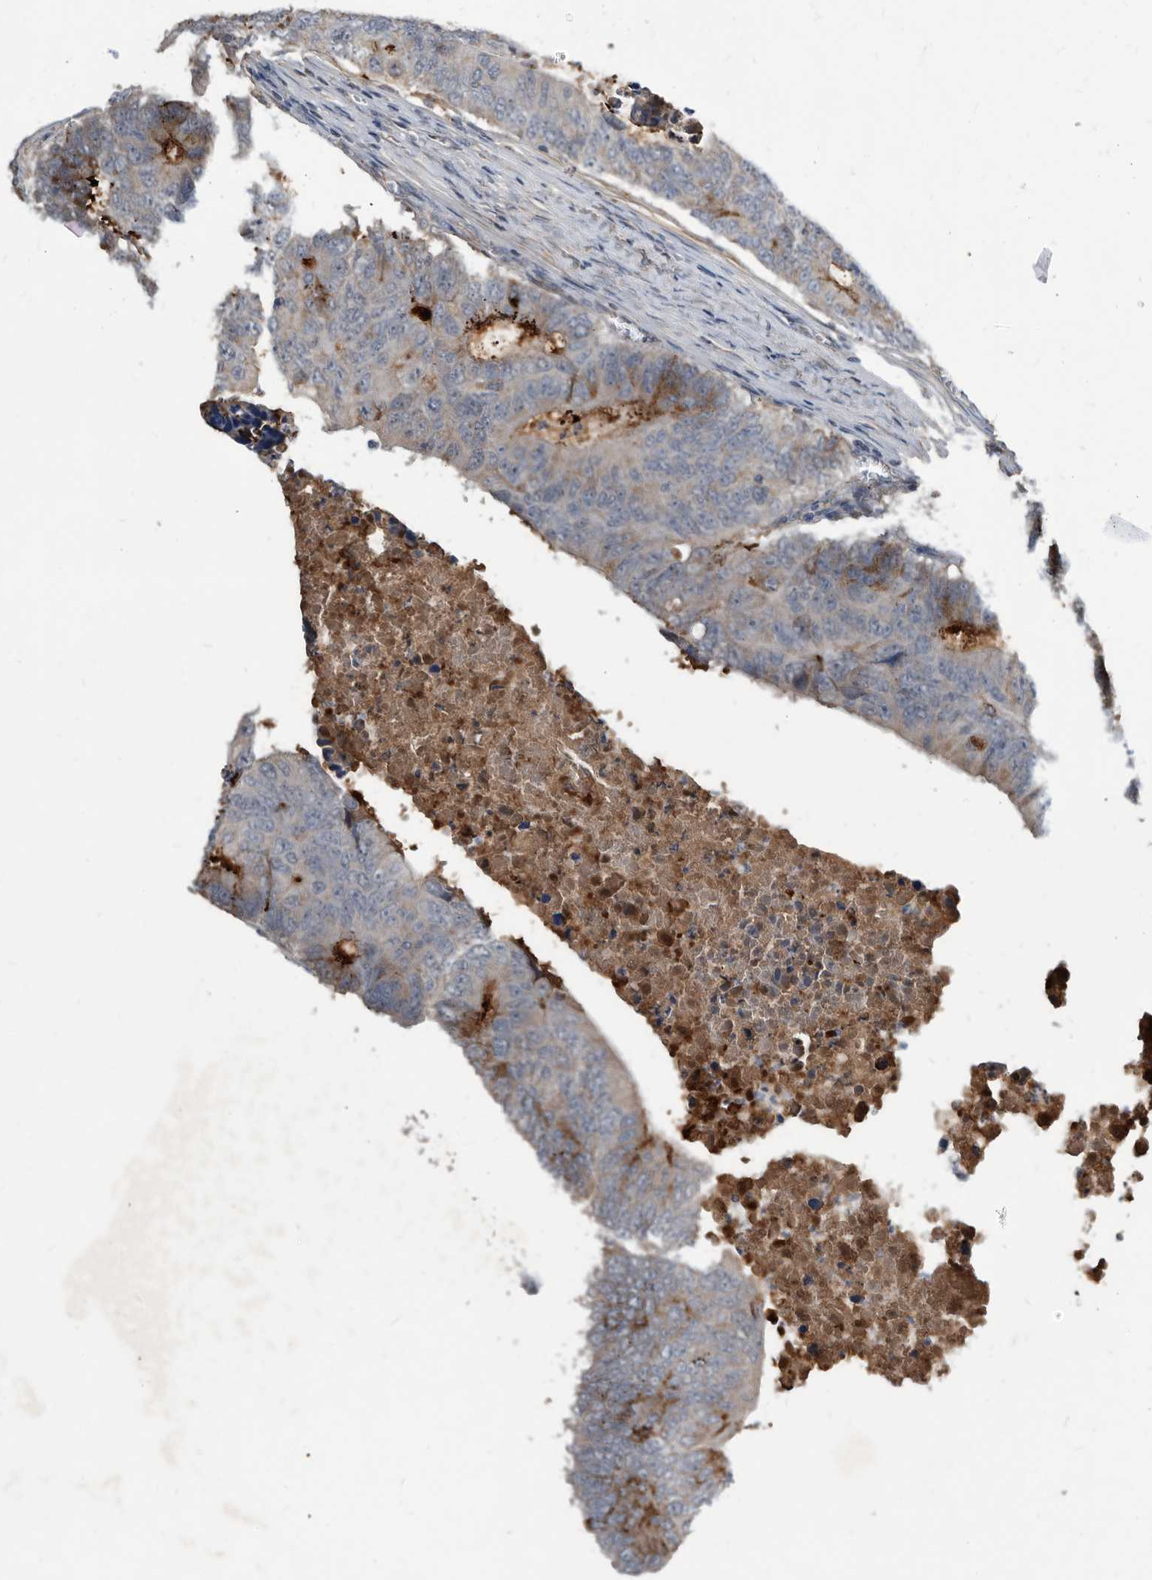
{"staining": {"intensity": "moderate", "quantity": "<25%", "location": "cytoplasmic/membranous"}, "tissue": "colorectal cancer", "cell_type": "Tumor cells", "image_type": "cancer", "snomed": [{"axis": "morphology", "description": "Adenocarcinoma, NOS"}, {"axis": "topography", "description": "Colon"}], "caption": "DAB immunohistochemical staining of colorectal cancer (adenocarcinoma) exhibits moderate cytoplasmic/membranous protein expression in approximately <25% of tumor cells. Using DAB (3,3'-diaminobenzidine) (brown) and hematoxylin (blue) stains, captured at high magnification using brightfield microscopy.", "gene": "PI15", "patient": {"sex": "male", "age": 87}}